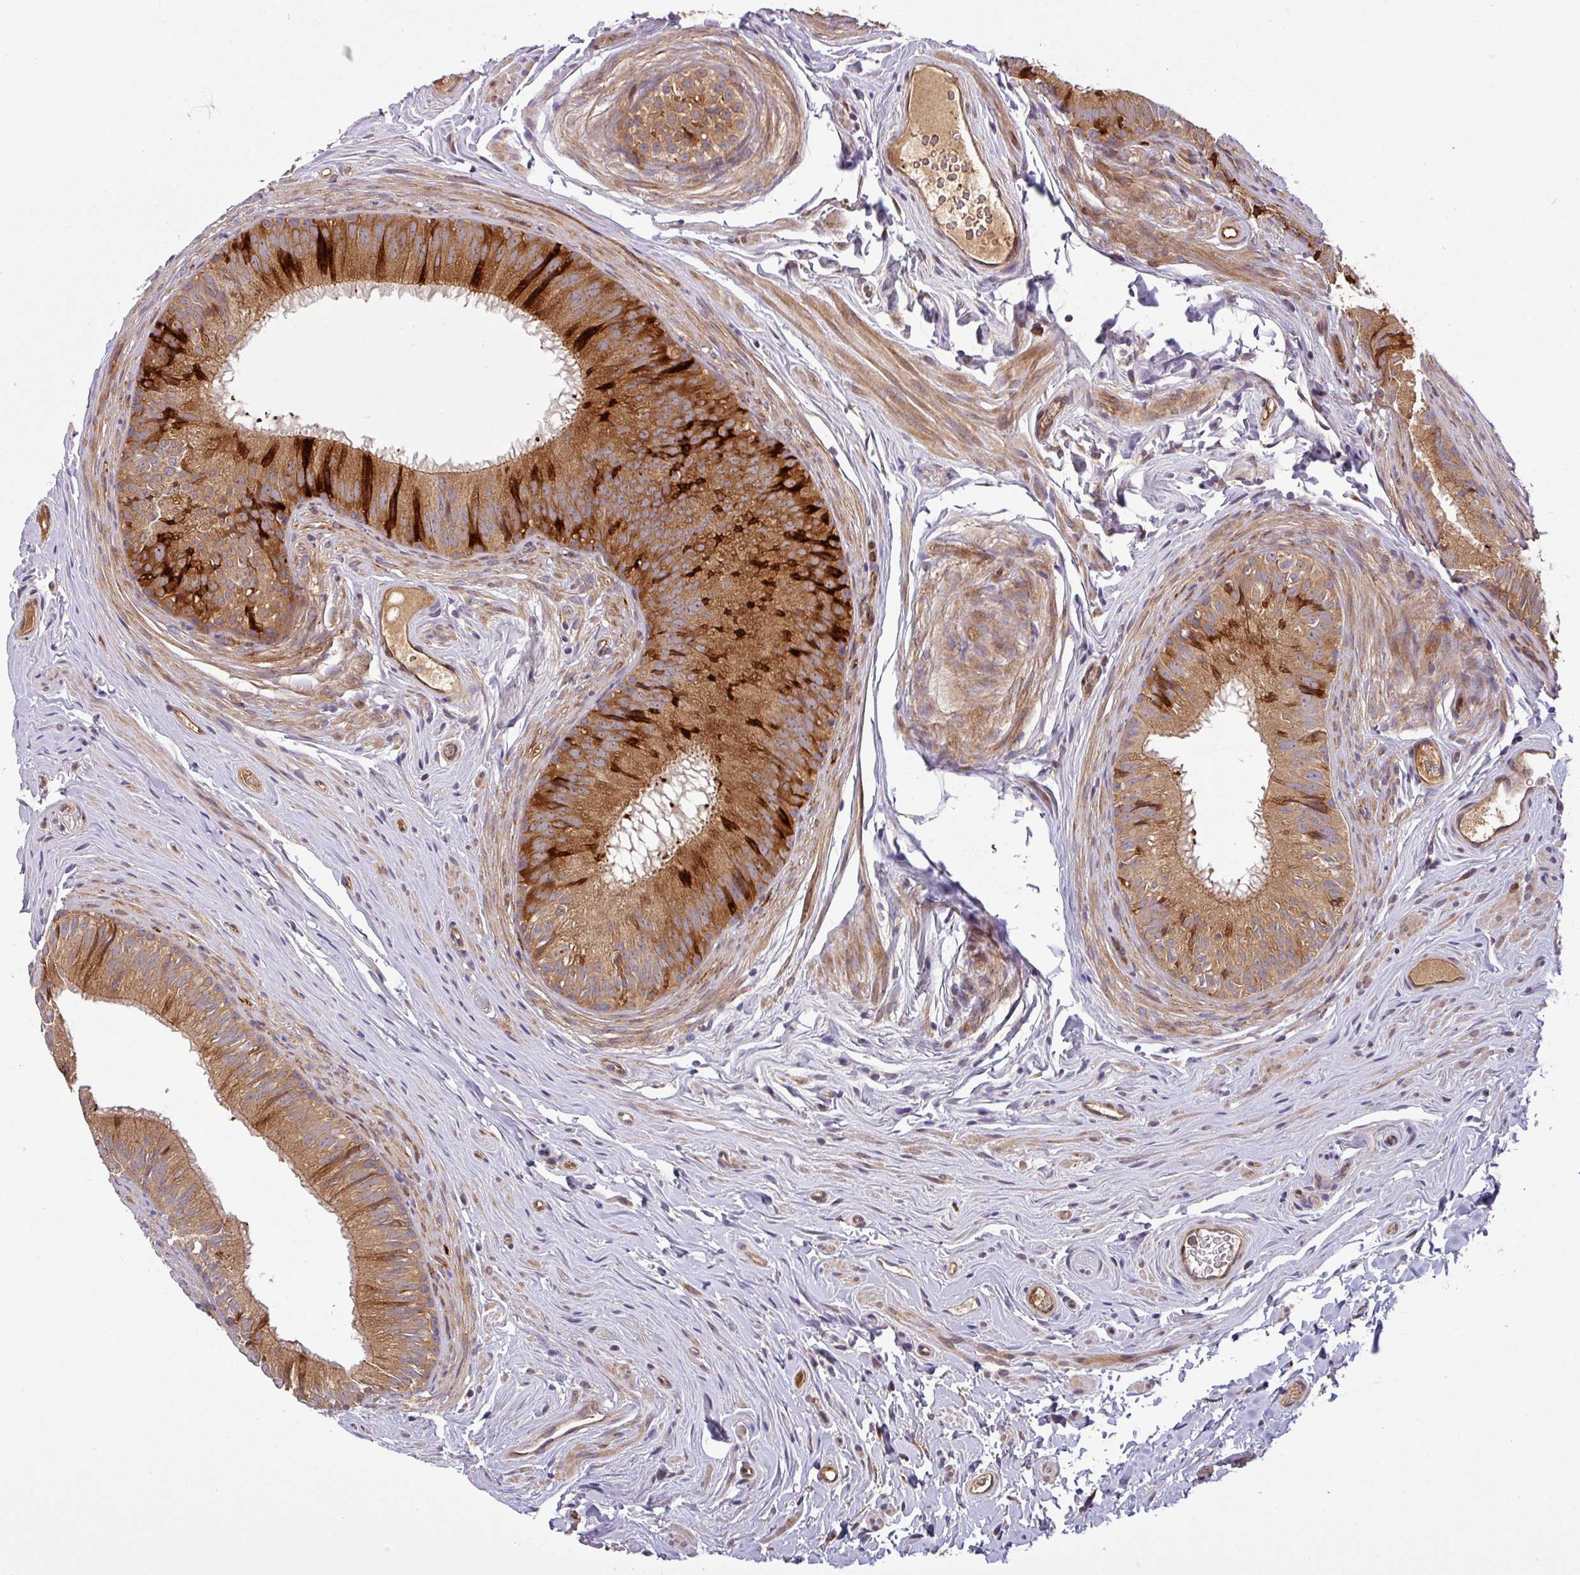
{"staining": {"intensity": "strong", "quantity": ">75%", "location": "cytoplasmic/membranous"}, "tissue": "epididymis", "cell_type": "Glandular cells", "image_type": "normal", "snomed": [{"axis": "morphology", "description": "Normal tissue, NOS"}, {"axis": "topography", "description": "Epididymis, spermatic cord, NOS"}], "caption": "An image showing strong cytoplasmic/membranous expression in approximately >75% of glandular cells in normal epididymis, as visualized by brown immunohistochemical staining.", "gene": "ART1", "patient": {"sex": "male", "age": 25}}